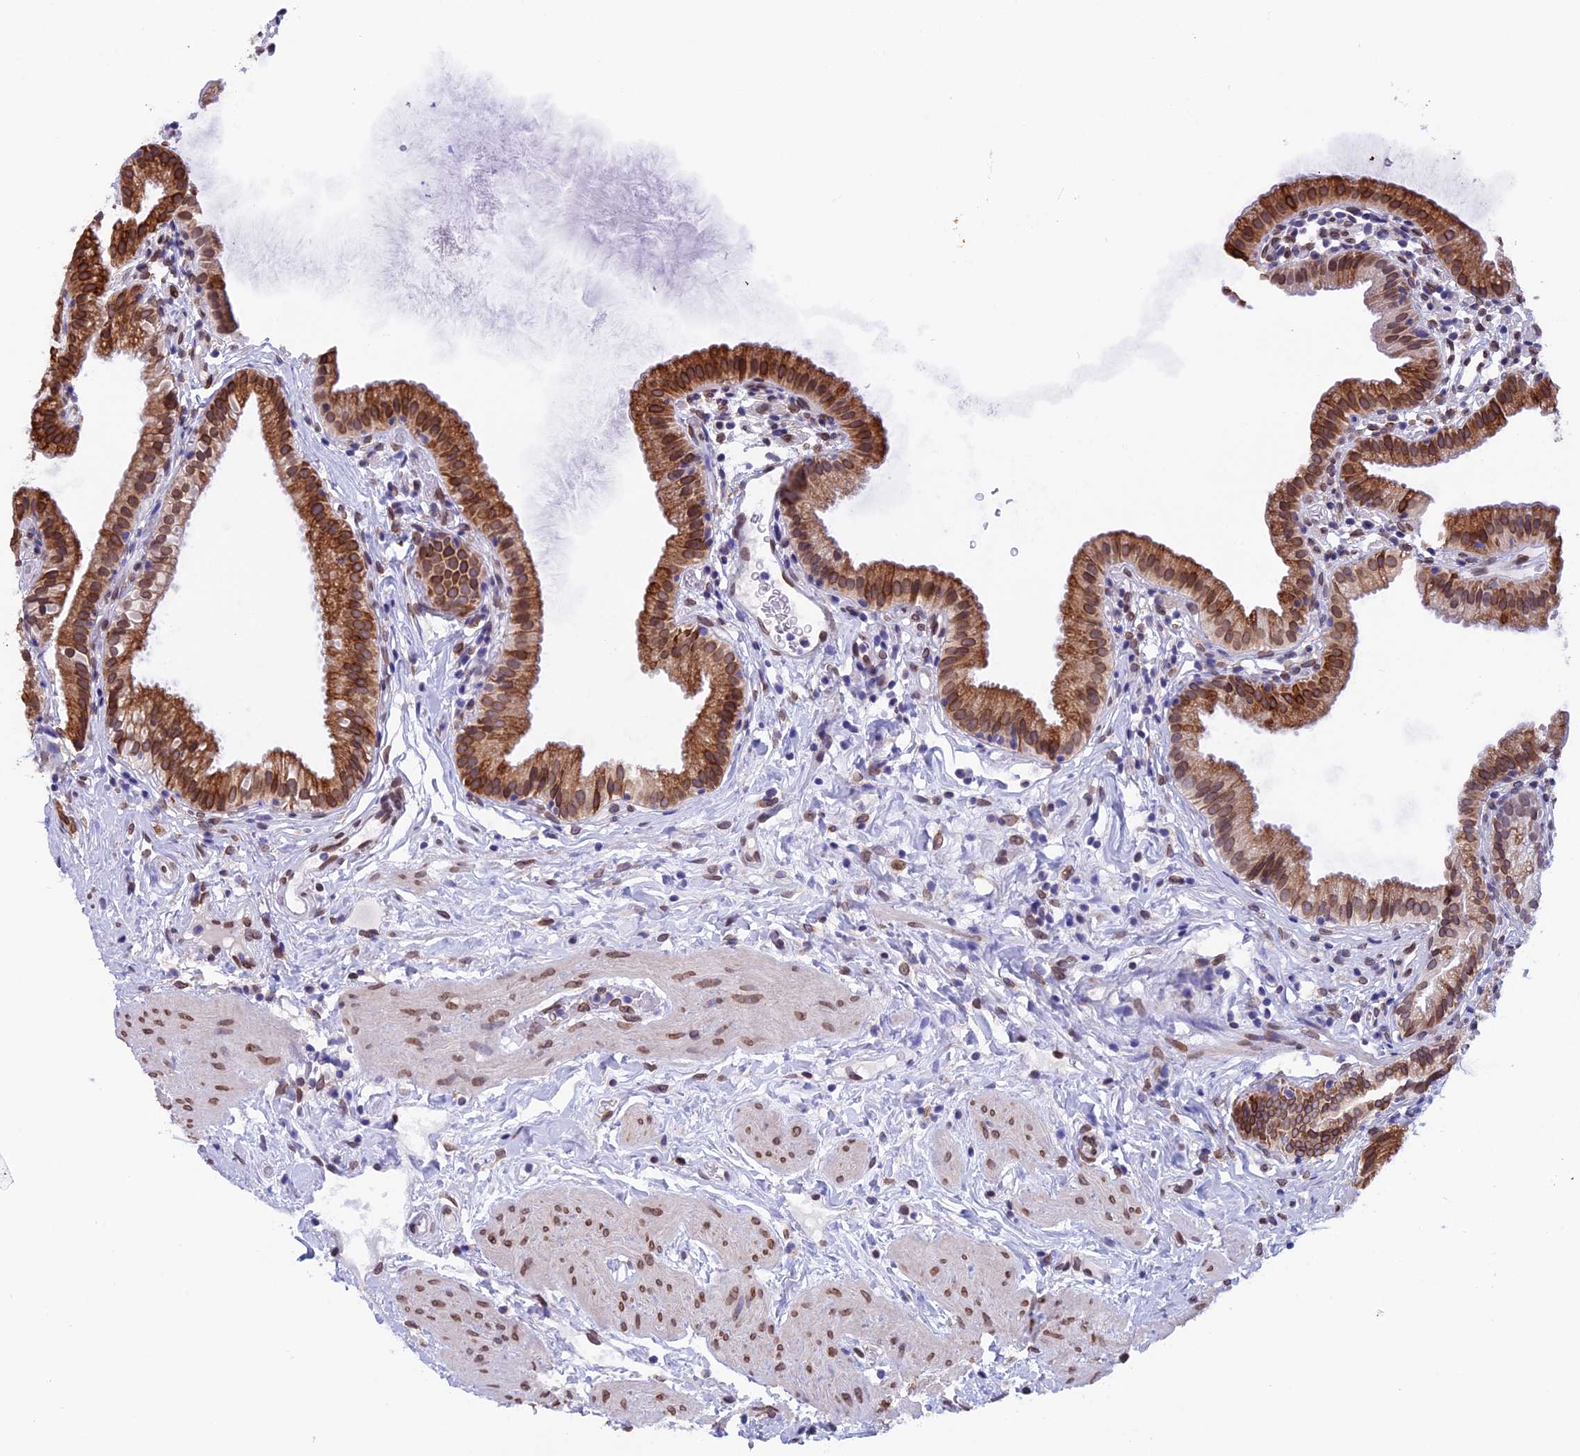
{"staining": {"intensity": "moderate", "quantity": ">75%", "location": "cytoplasmic/membranous,nuclear"}, "tissue": "gallbladder", "cell_type": "Glandular cells", "image_type": "normal", "snomed": [{"axis": "morphology", "description": "Normal tissue, NOS"}, {"axis": "topography", "description": "Gallbladder"}], "caption": "Protein analysis of unremarkable gallbladder displays moderate cytoplasmic/membranous,nuclear positivity in approximately >75% of glandular cells. (brown staining indicates protein expression, while blue staining denotes nuclei).", "gene": "TMPRSS7", "patient": {"sex": "female", "age": 46}}